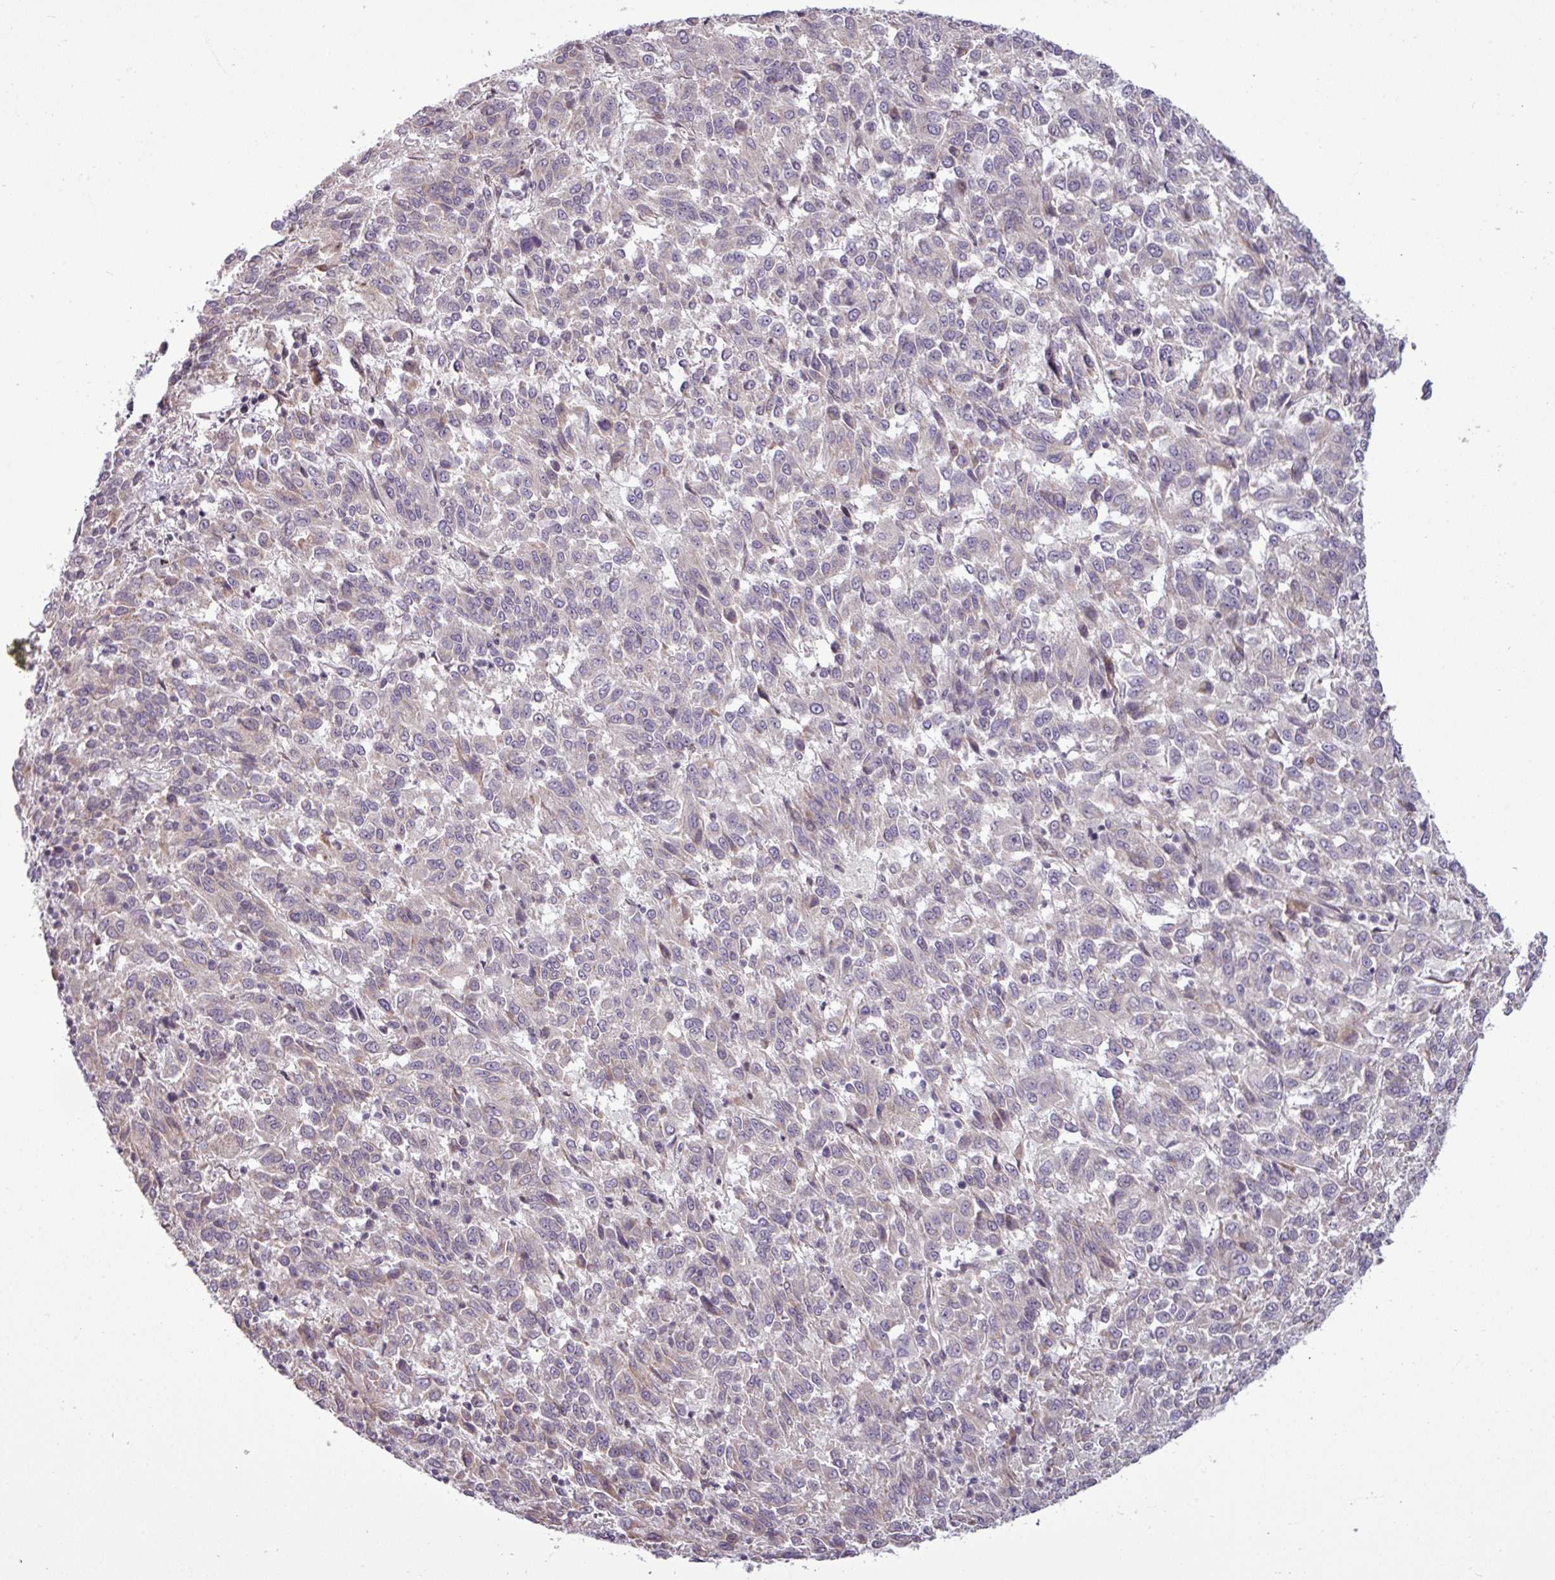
{"staining": {"intensity": "negative", "quantity": "none", "location": "none"}, "tissue": "melanoma", "cell_type": "Tumor cells", "image_type": "cancer", "snomed": [{"axis": "morphology", "description": "Malignant melanoma, Metastatic site"}, {"axis": "topography", "description": "Lung"}], "caption": "Melanoma was stained to show a protein in brown. There is no significant positivity in tumor cells.", "gene": "GPT2", "patient": {"sex": "male", "age": 64}}